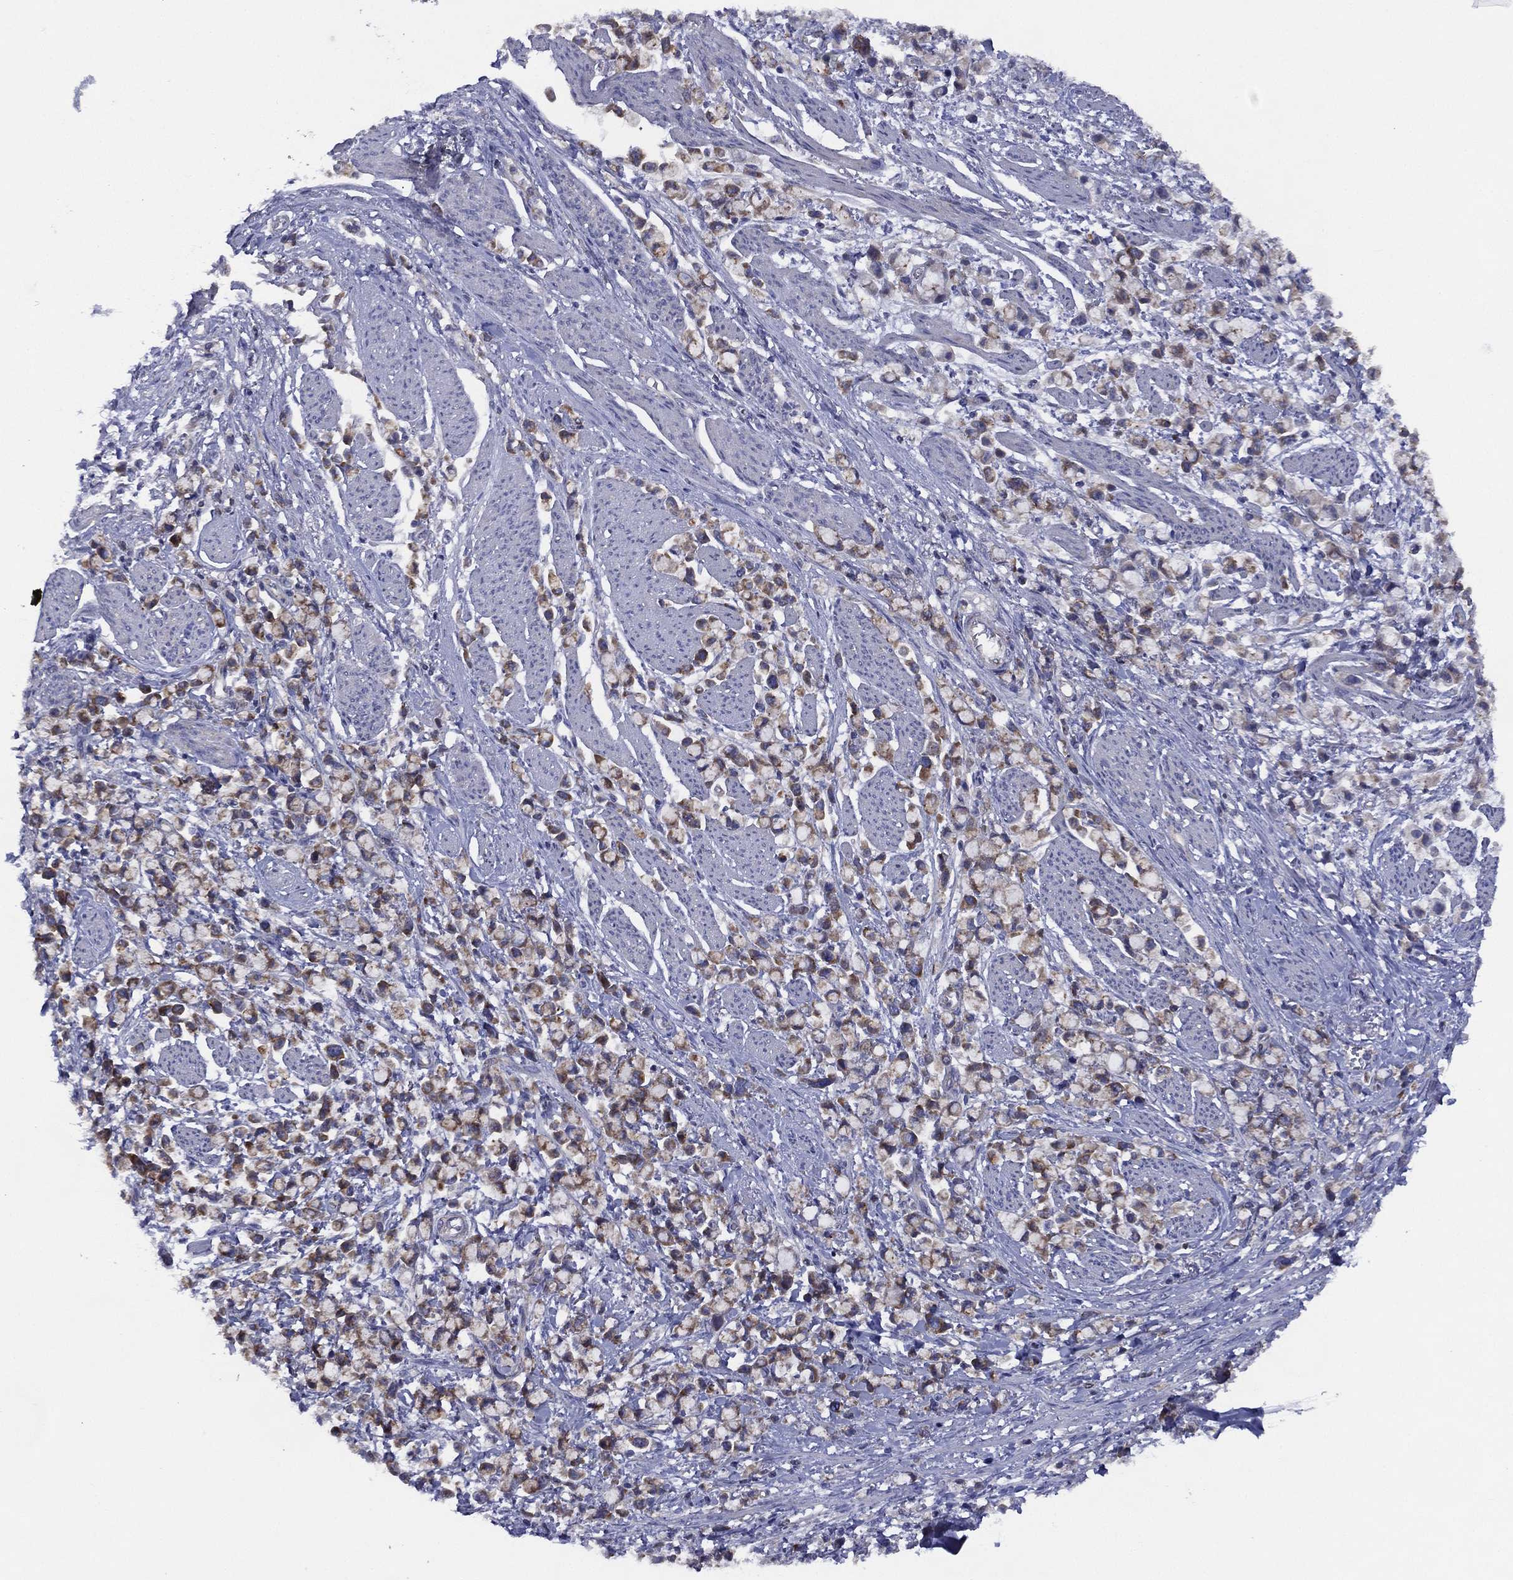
{"staining": {"intensity": "moderate", "quantity": "25%-75%", "location": "cytoplasmic/membranous"}, "tissue": "stomach cancer", "cell_type": "Tumor cells", "image_type": "cancer", "snomed": [{"axis": "morphology", "description": "Adenocarcinoma, NOS"}, {"axis": "topography", "description": "Stomach"}], "caption": "About 25%-75% of tumor cells in human stomach cancer (adenocarcinoma) show moderate cytoplasmic/membranous protein positivity as visualized by brown immunohistochemical staining.", "gene": "ZNF223", "patient": {"sex": "female", "age": 81}}